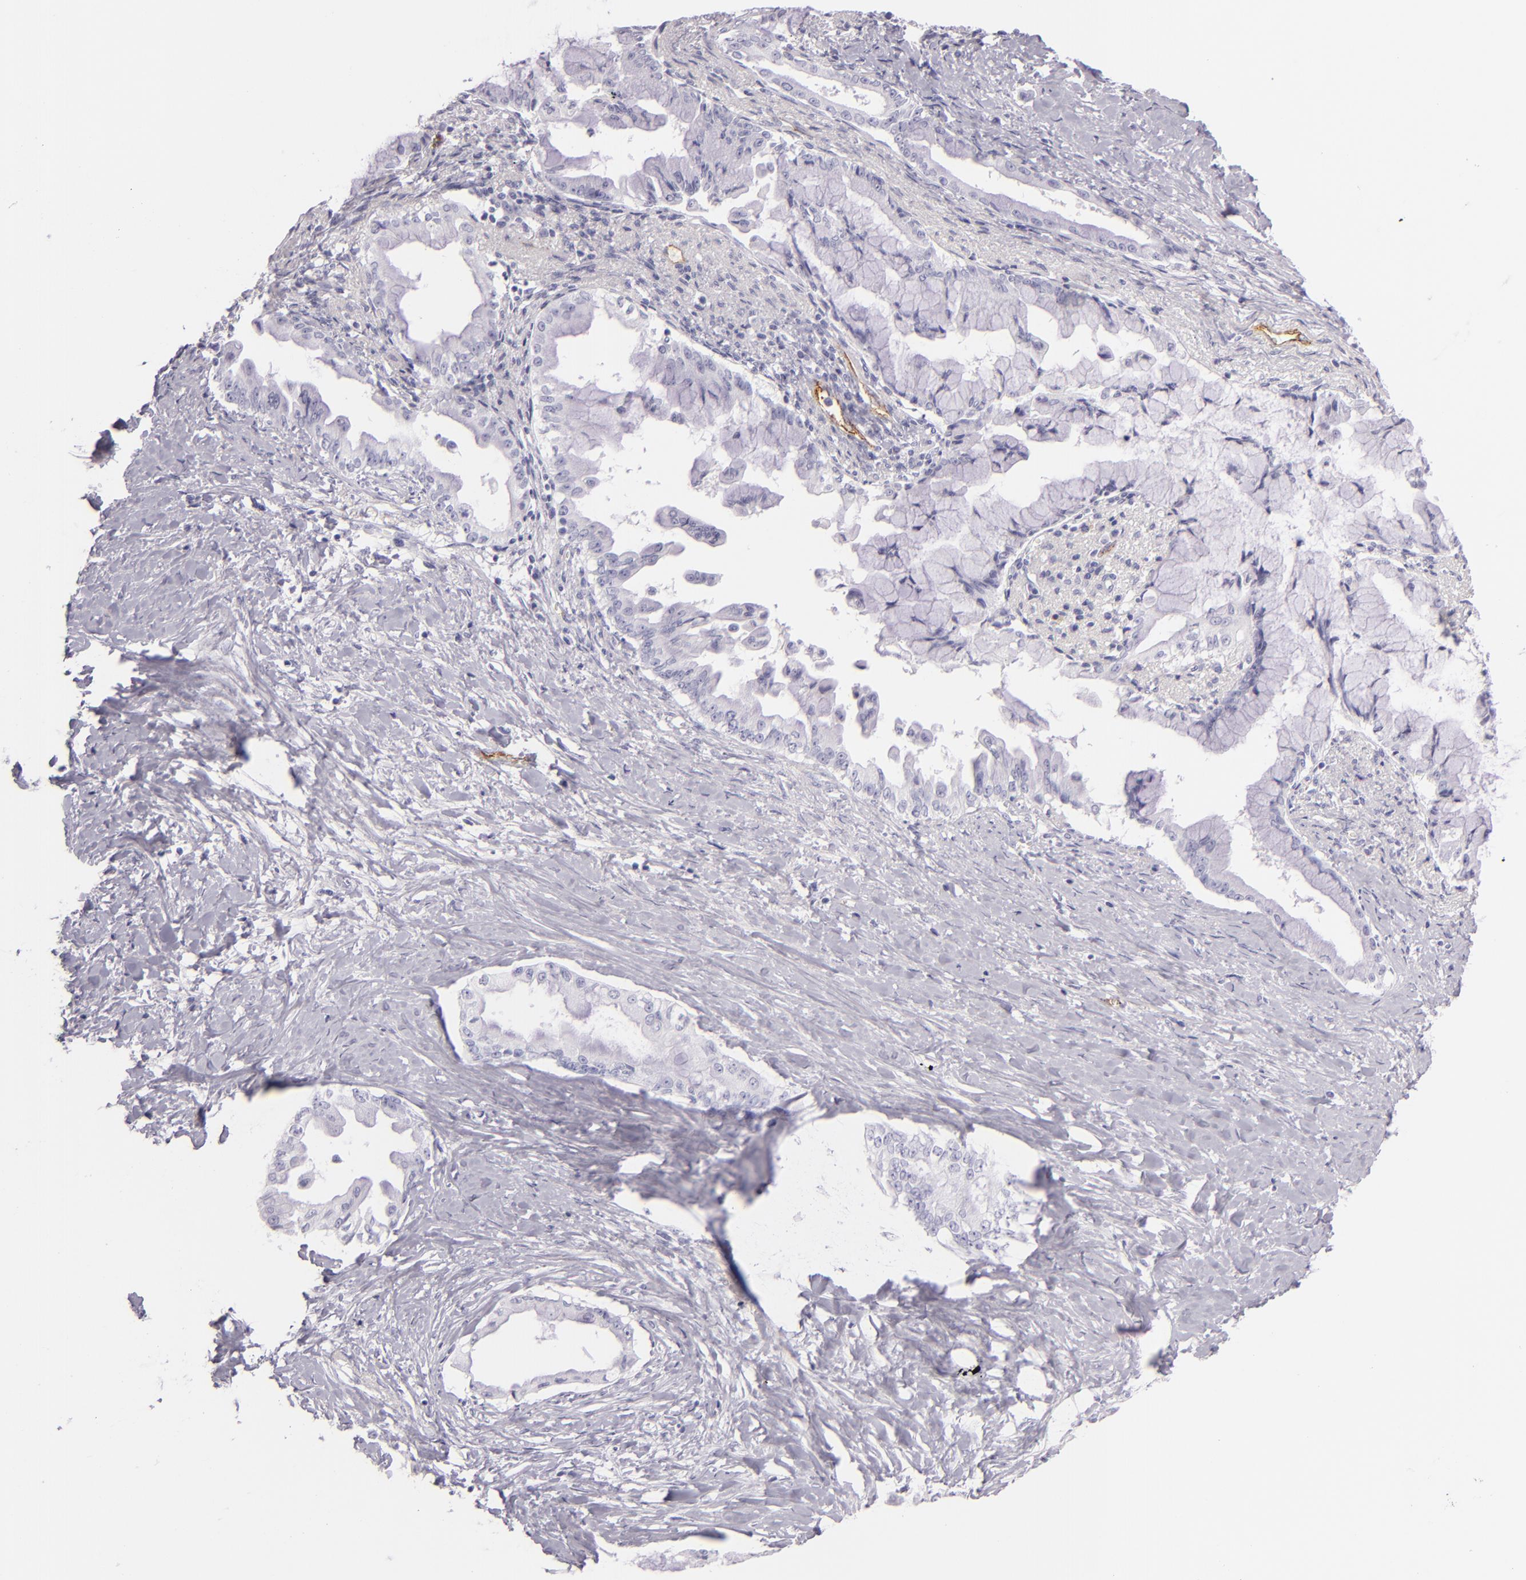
{"staining": {"intensity": "negative", "quantity": "none", "location": "none"}, "tissue": "pancreatic cancer", "cell_type": "Tumor cells", "image_type": "cancer", "snomed": [{"axis": "morphology", "description": "Adenocarcinoma, NOS"}, {"axis": "topography", "description": "Pancreas"}], "caption": "DAB (3,3'-diaminobenzidine) immunohistochemical staining of pancreatic adenocarcinoma reveals no significant staining in tumor cells.", "gene": "SELP", "patient": {"sex": "male", "age": 59}}